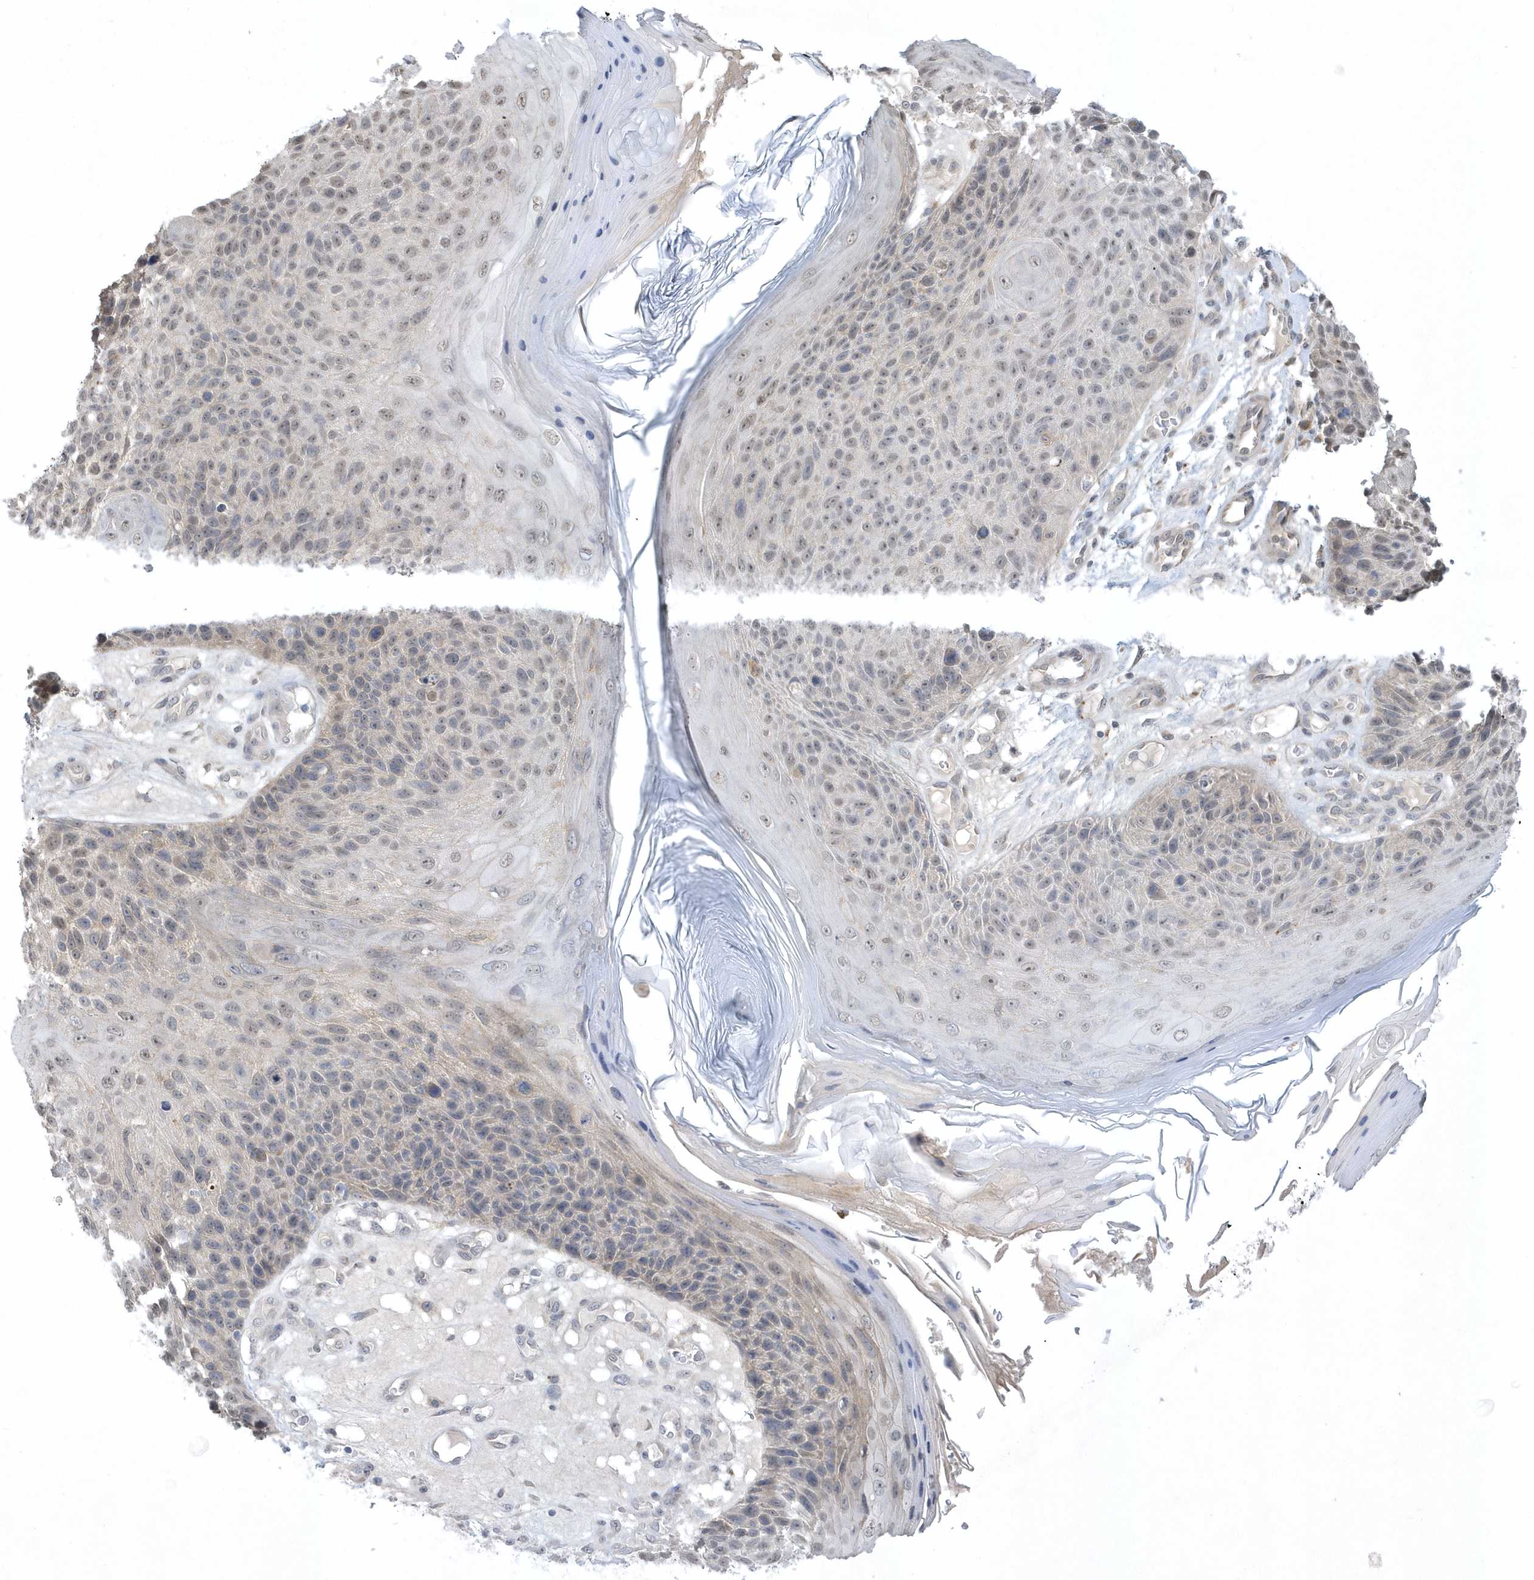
{"staining": {"intensity": "weak", "quantity": "<25%", "location": "nuclear"}, "tissue": "skin cancer", "cell_type": "Tumor cells", "image_type": "cancer", "snomed": [{"axis": "morphology", "description": "Squamous cell carcinoma, NOS"}, {"axis": "topography", "description": "Skin"}], "caption": "This is an IHC image of human skin cancer. There is no staining in tumor cells.", "gene": "ZC3H12D", "patient": {"sex": "female", "age": 88}}